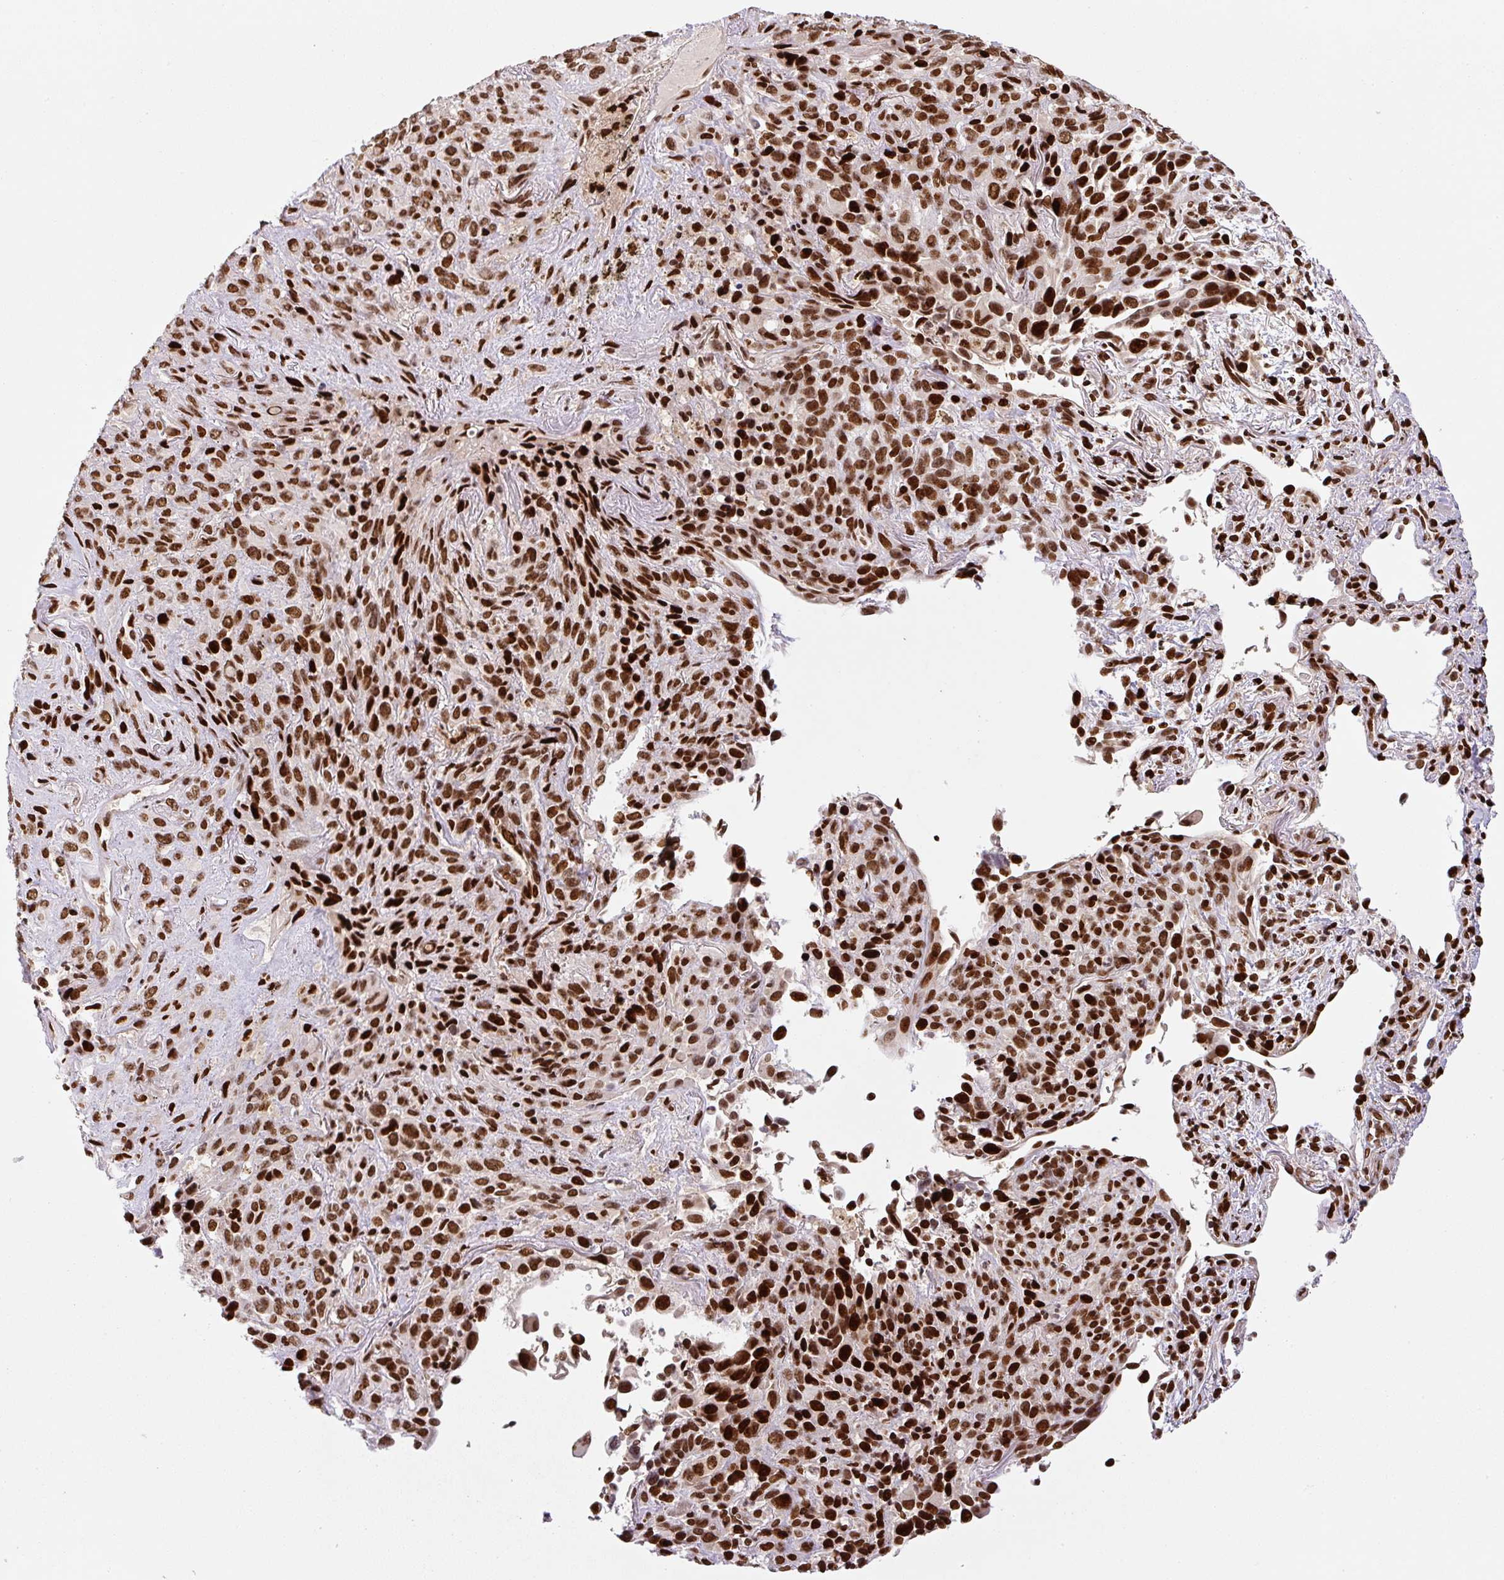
{"staining": {"intensity": "strong", "quantity": ">75%", "location": "nuclear"}, "tissue": "melanoma", "cell_type": "Tumor cells", "image_type": "cancer", "snomed": [{"axis": "morphology", "description": "Malignant melanoma, Metastatic site"}, {"axis": "topography", "description": "Lung"}], "caption": "Human malignant melanoma (metastatic site) stained with a protein marker shows strong staining in tumor cells.", "gene": "PYDC2", "patient": {"sex": "male", "age": 48}}